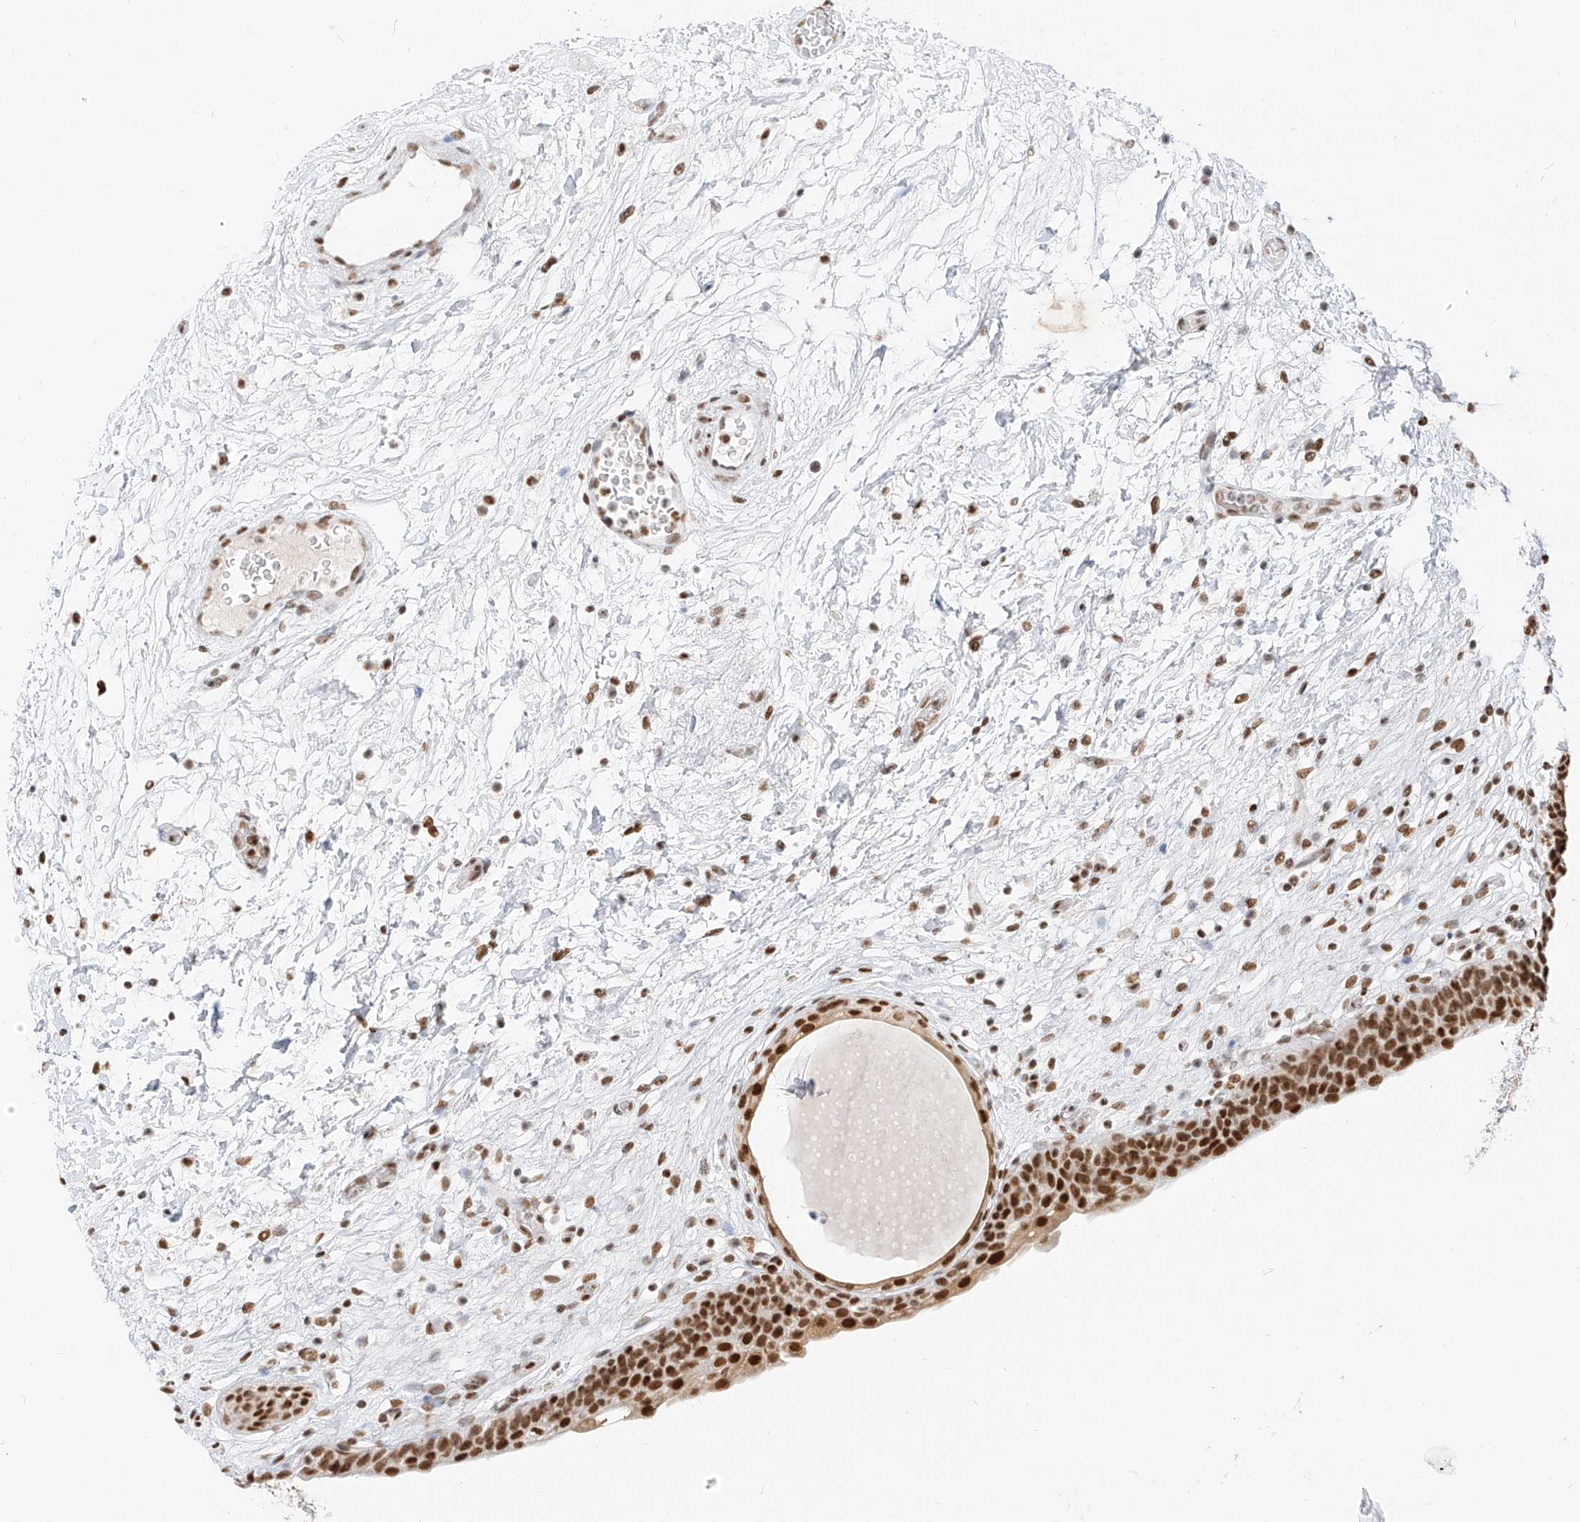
{"staining": {"intensity": "strong", "quantity": ">75%", "location": "nuclear"}, "tissue": "urinary bladder", "cell_type": "Urothelial cells", "image_type": "normal", "snomed": [{"axis": "morphology", "description": "Normal tissue, NOS"}, {"axis": "topography", "description": "Urinary bladder"}], "caption": "DAB immunohistochemical staining of normal human urinary bladder shows strong nuclear protein positivity in approximately >75% of urothelial cells. The staining was performed using DAB, with brown indicating positive protein expression. Nuclei are stained blue with hematoxylin.", "gene": "SMARCA2", "patient": {"sex": "male", "age": 83}}